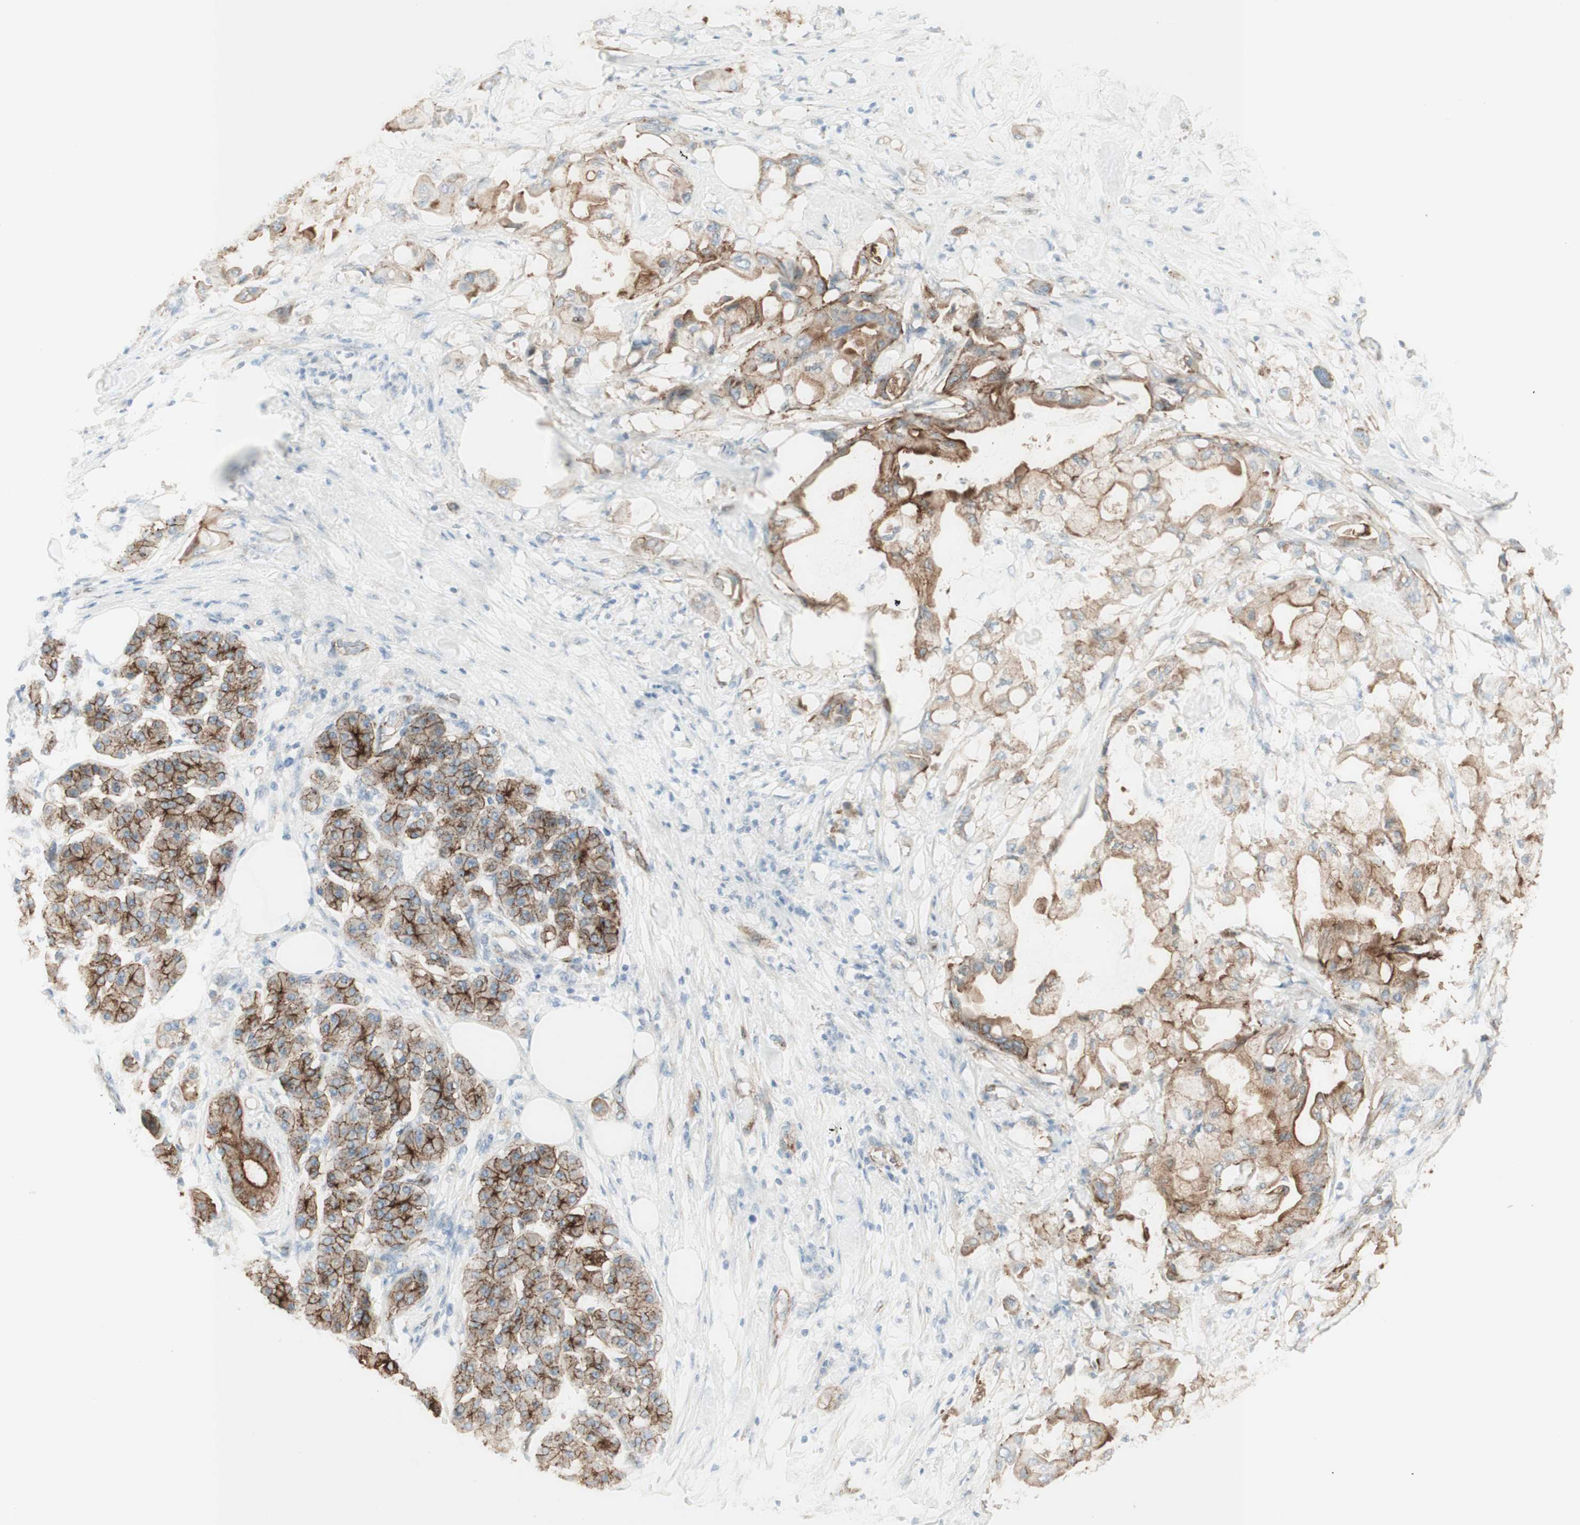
{"staining": {"intensity": "moderate", "quantity": "25%-75%", "location": "cytoplasmic/membranous"}, "tissue": "pancreatic cancer", "cell_type": "Tumor cells", "image_type": "cancer", "snomed": [{"axis": "morphology", "description": "Adenocarcinoma, NOS"}, {"axis": "morphology", "description": "Adenocarcinoma, metastatic, NOS"}, {"axis": "topography", "description": "Lymph node"}, {"axis": "topography", "description": "Pancreas"}, {"axis": "topography", "description": "Duodenum"}], "caption": "Moderate cytoplasmic/membranous positivity for a protein is present in approximately 25%-75% of tumor cells of adenocarcinoma (pancreatic) using IHC.", "gene": "MYO6", "patient": {"sex": "female", "age": 64}}